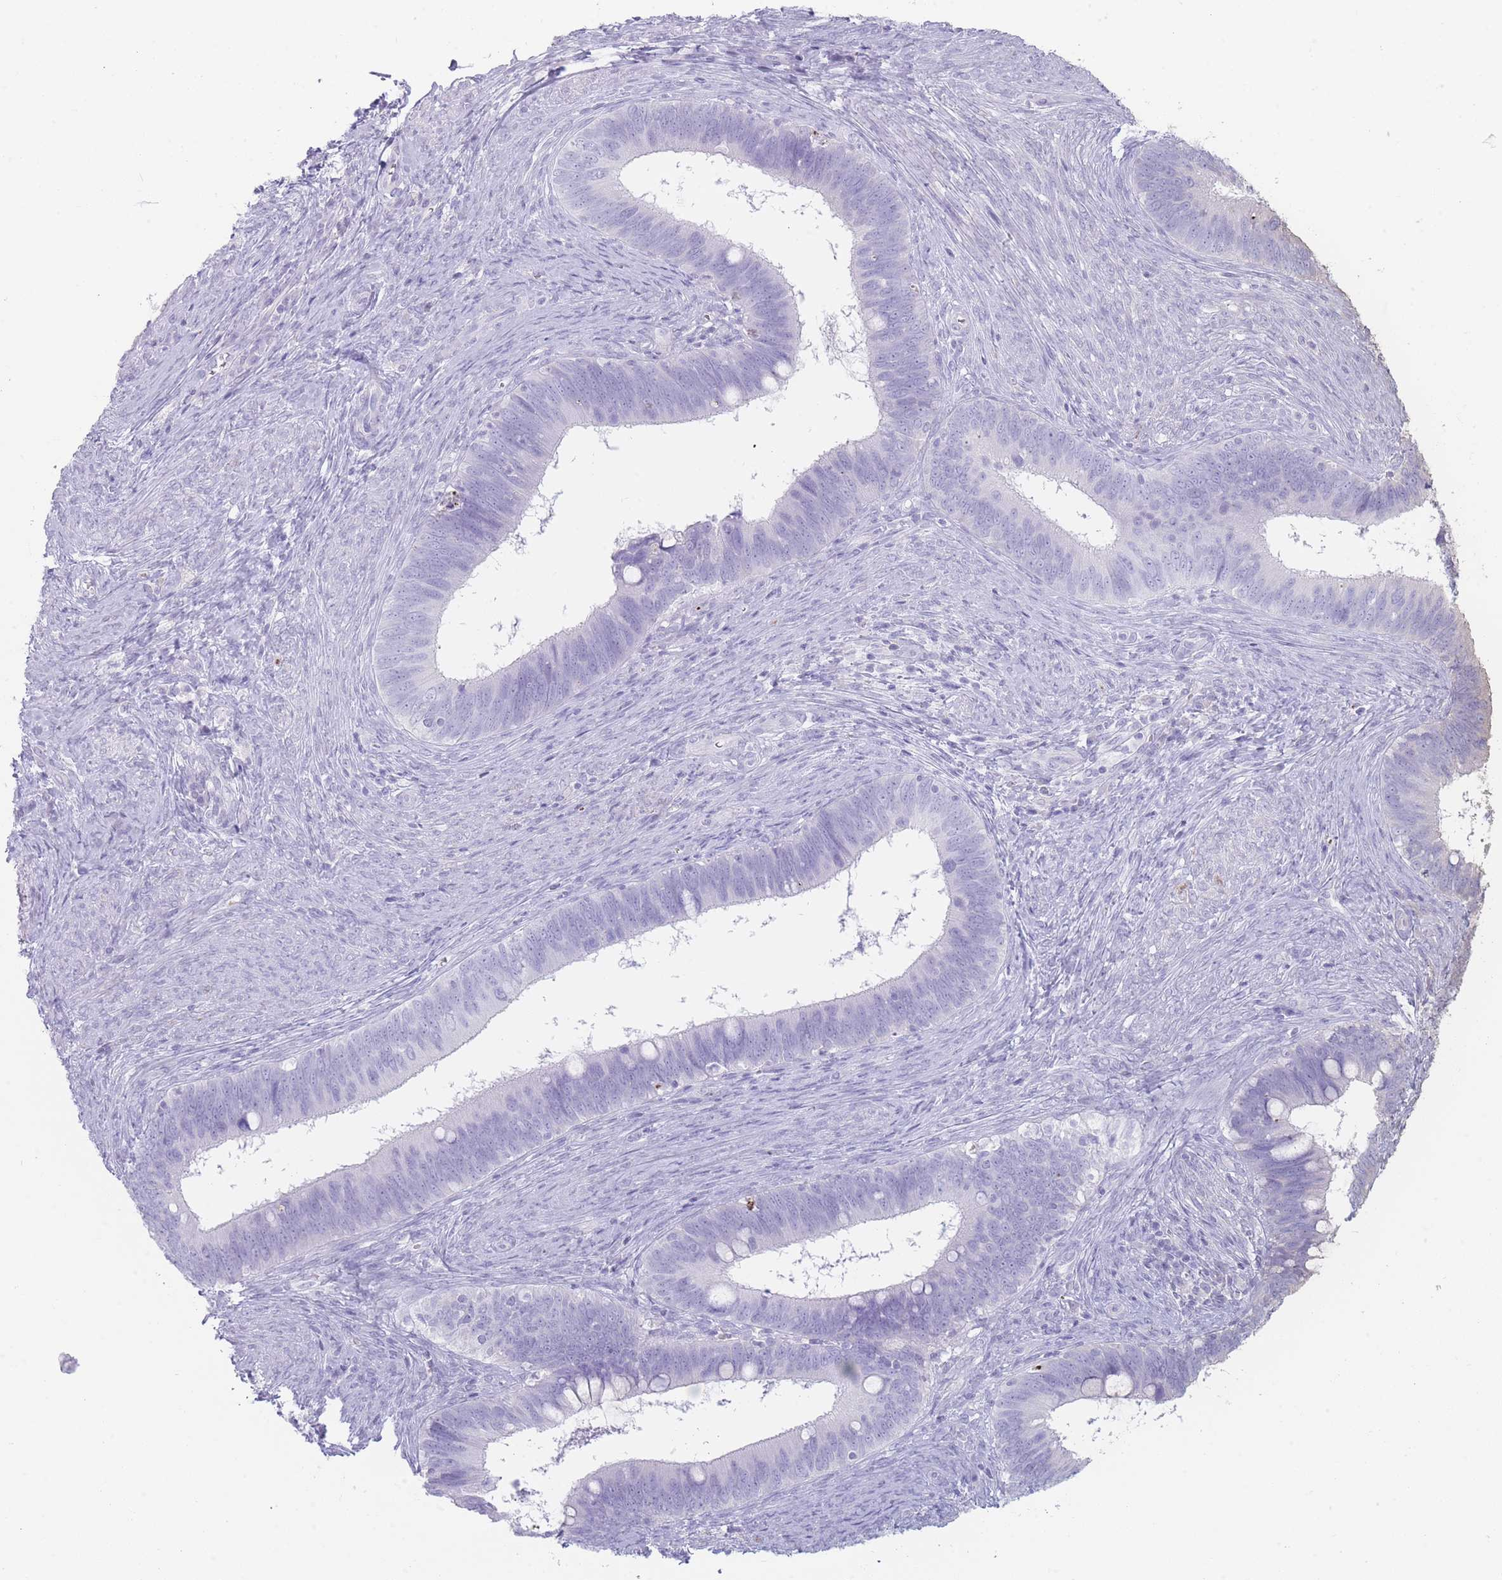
{"staining": {"intensity": "negative", "quantity": "none", "location": "none"}, "tissue": "cervical cancer", "cell_type": "Tumor cells", "image_type": "cancer", "snomed": [{"axis": "morphology", "description": "Adenocarcinoma, NOS"}, {"axis": "topography", "description": "Cervix"}], "caption": "Immunohistochemistry (IHC) of cervical cancer (adenocarcinoma) shows no positivity in tumor cells.", "gene": "GPR12", "patient": {"sex": "female", "age": 42}}